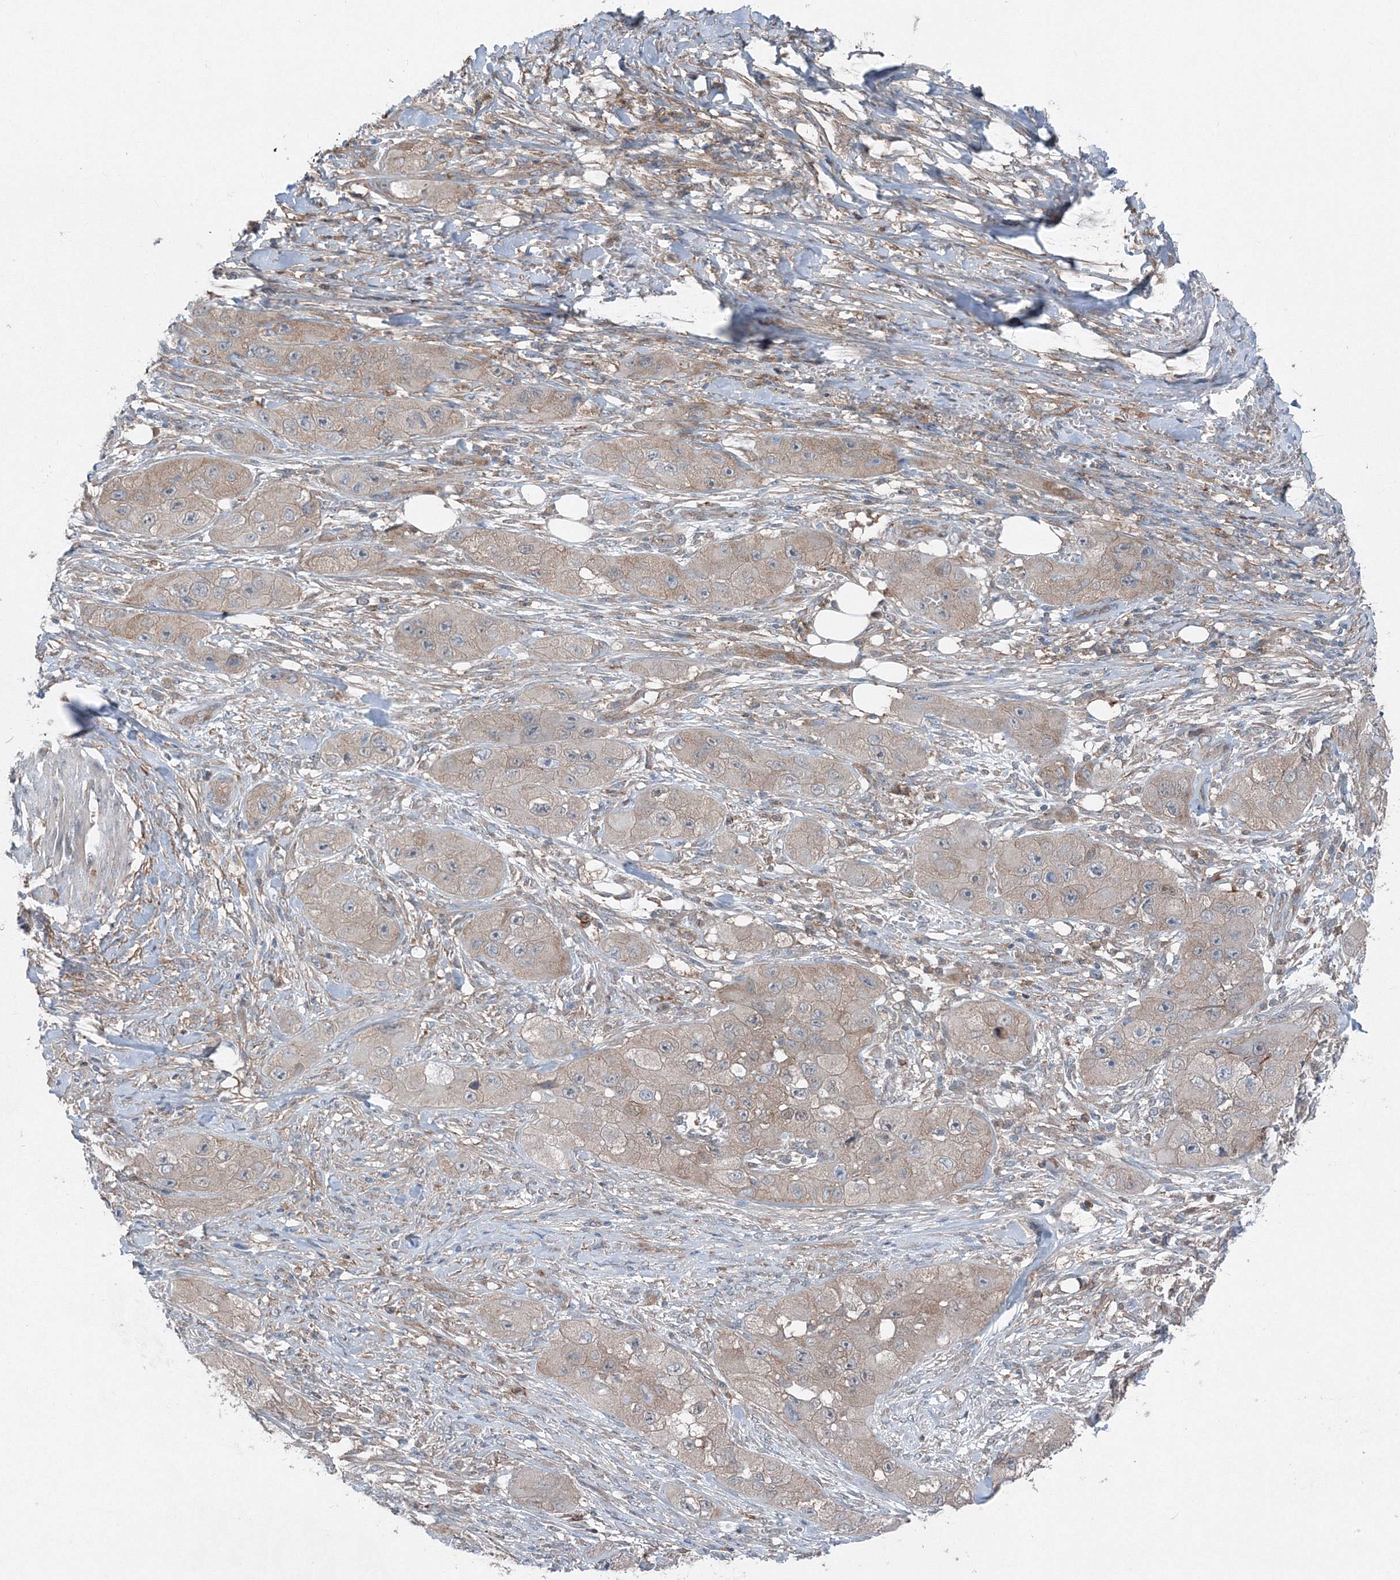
{"staining": {"intensity": "weak", "quantity": ">75%", "location": "cytoplasmic/membranous"}, "tissue": "skin cancer", "cell_type": "Tumor cells", "image_type": "cancer", "snomed": [{"axis": "morphology", "description": "Squamous cell carcinoma, NOS"}, {"axis": "topography", "description": "Skin"}, {"axis": "topography", "description": "Subcutis"}], "caption": "Approximately >75% of tumor cells in human squamous cell carcinoma (skin) exhibit weak cytoplasmic/membranous protein positivity as visualized by brown immunohistochemical staining.", "gene": "TPRKB", "patient": {"sex": "male", "age": 73}}